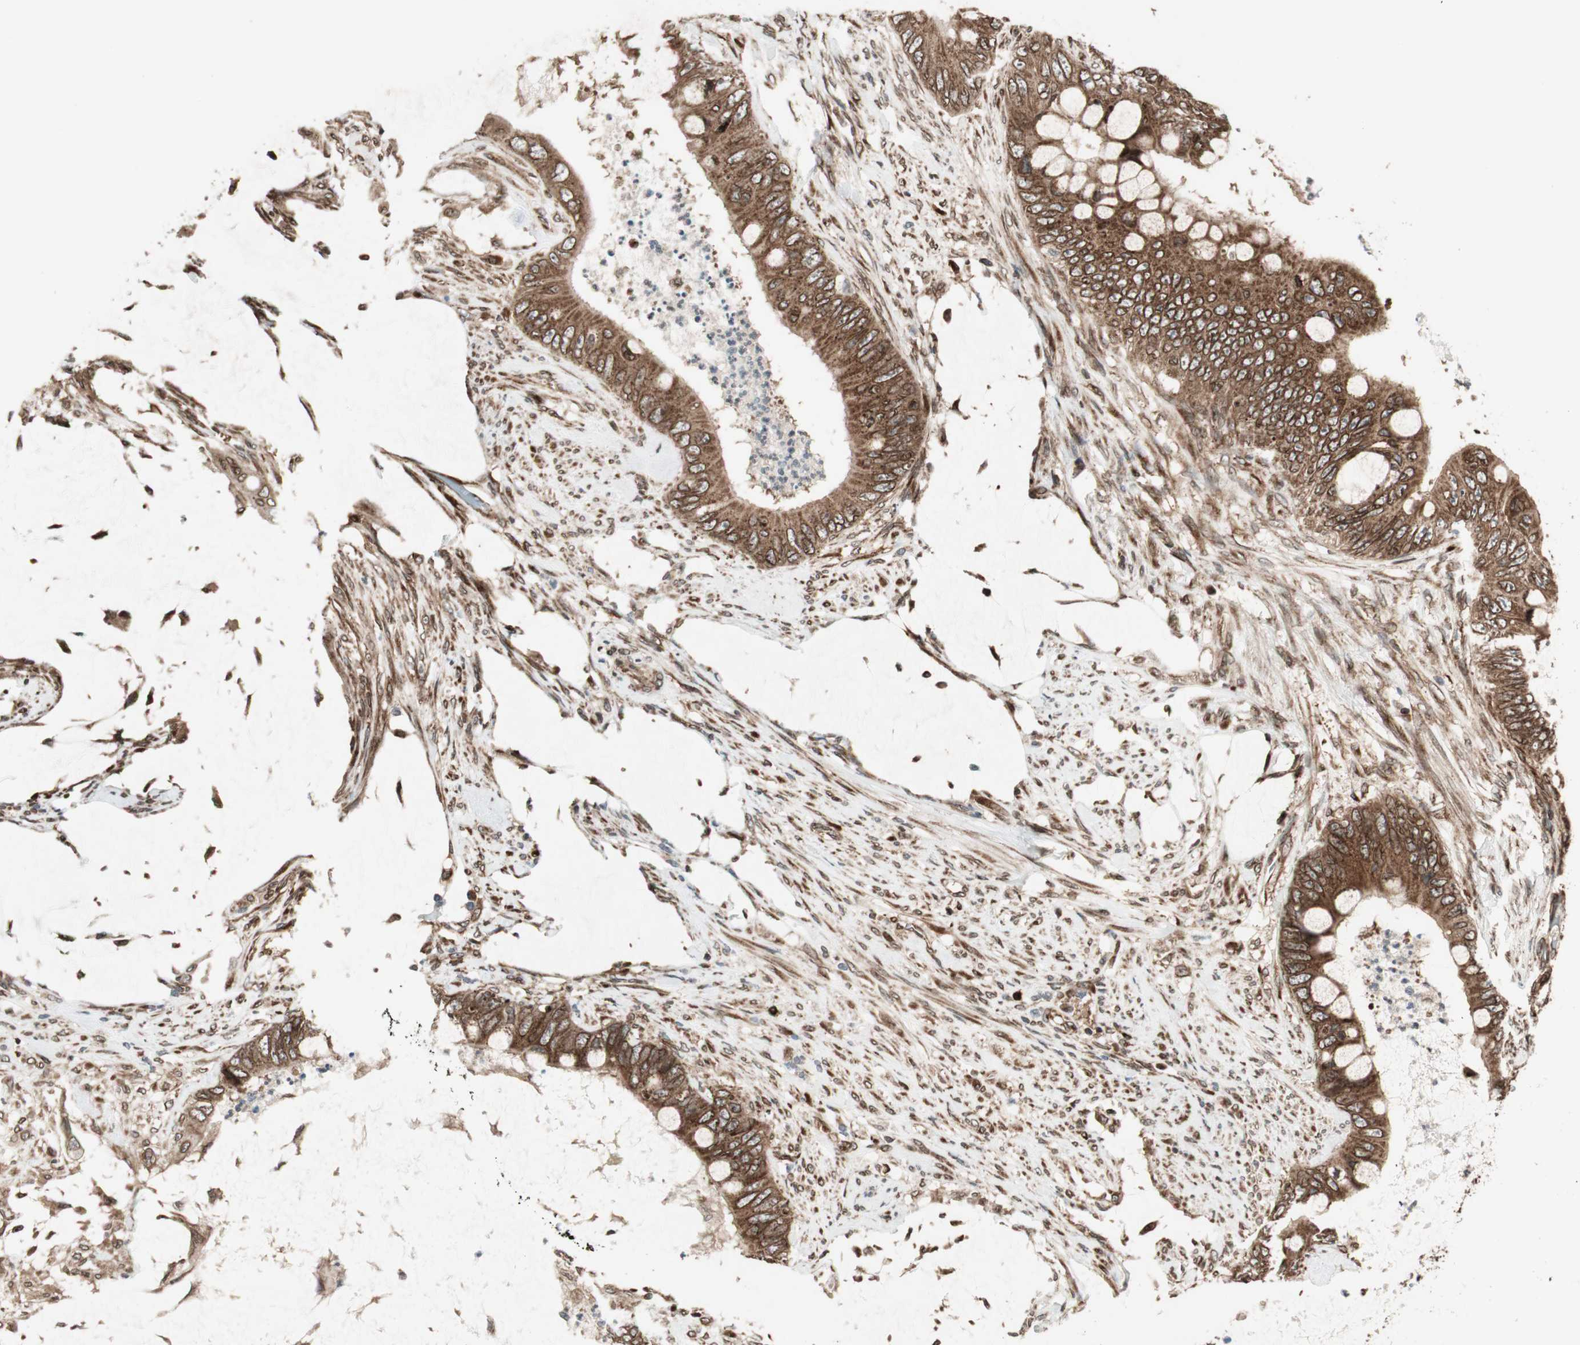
{"staining": {"intensity": "strong", "quantity": ">75%", "location": "cytoplasmic/membranous,nuclear"}, "tissue": "colorectal cancer", "cell_type": "Tumor cells", "image_type": "cancer", "snomed": [{"axis": "morphology", "description": "Adenocarcinoma, NOS"}, {"axis": "topography", "description": "Rectum"}], "caption": "This image shows immunohistochemistry (IHC) staining of colorectal adenocarcinoma, with high strong cytoplasmic/membranous and nuclear positivity in about >75% of tumor cells.", "gene": "NUP62", "patient": {"sex": "female", "age": 77}}